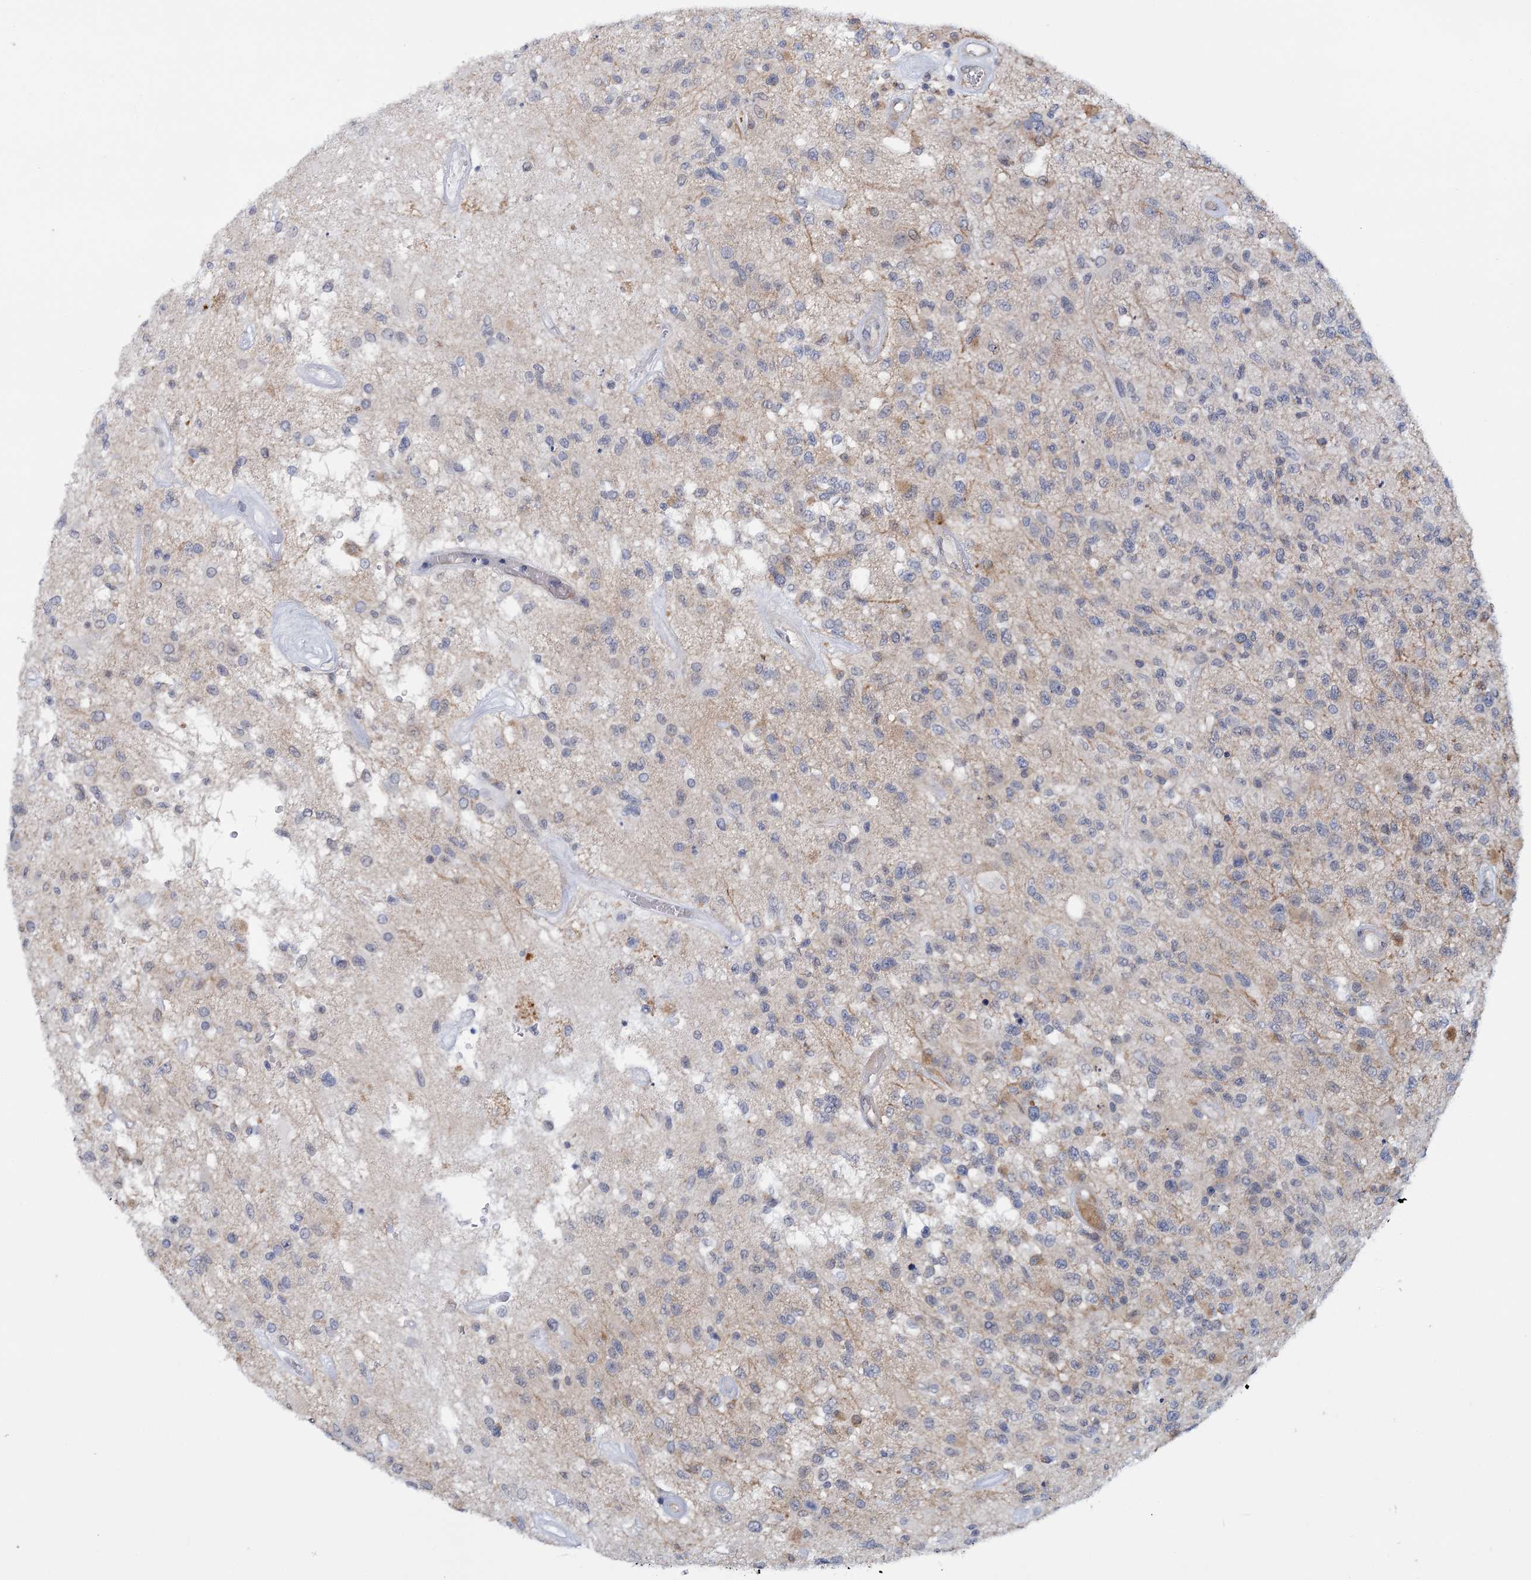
{"staining": {"intensity": "negative", "quantity": "none", "location": "none"}, "tissue": "glioma", "cell_type": "Tumor cells", "image_type": "cancer", "snomed": [{"axis": "morphology", "description": "Glioma, malignant, High grade"}, {"axis": "morphology", "description": "Glioblastoma, NOS"}, {"axis": "topography", "description": "Brain"}], "caption": "A high-resolution micrograph shows immunohistochemistry staining of malignant glioma (high-grade), which shows no significant staining in tumor cells.", "gene": "MBLAC2", "patient": {"sex": "male", "age": 60}}